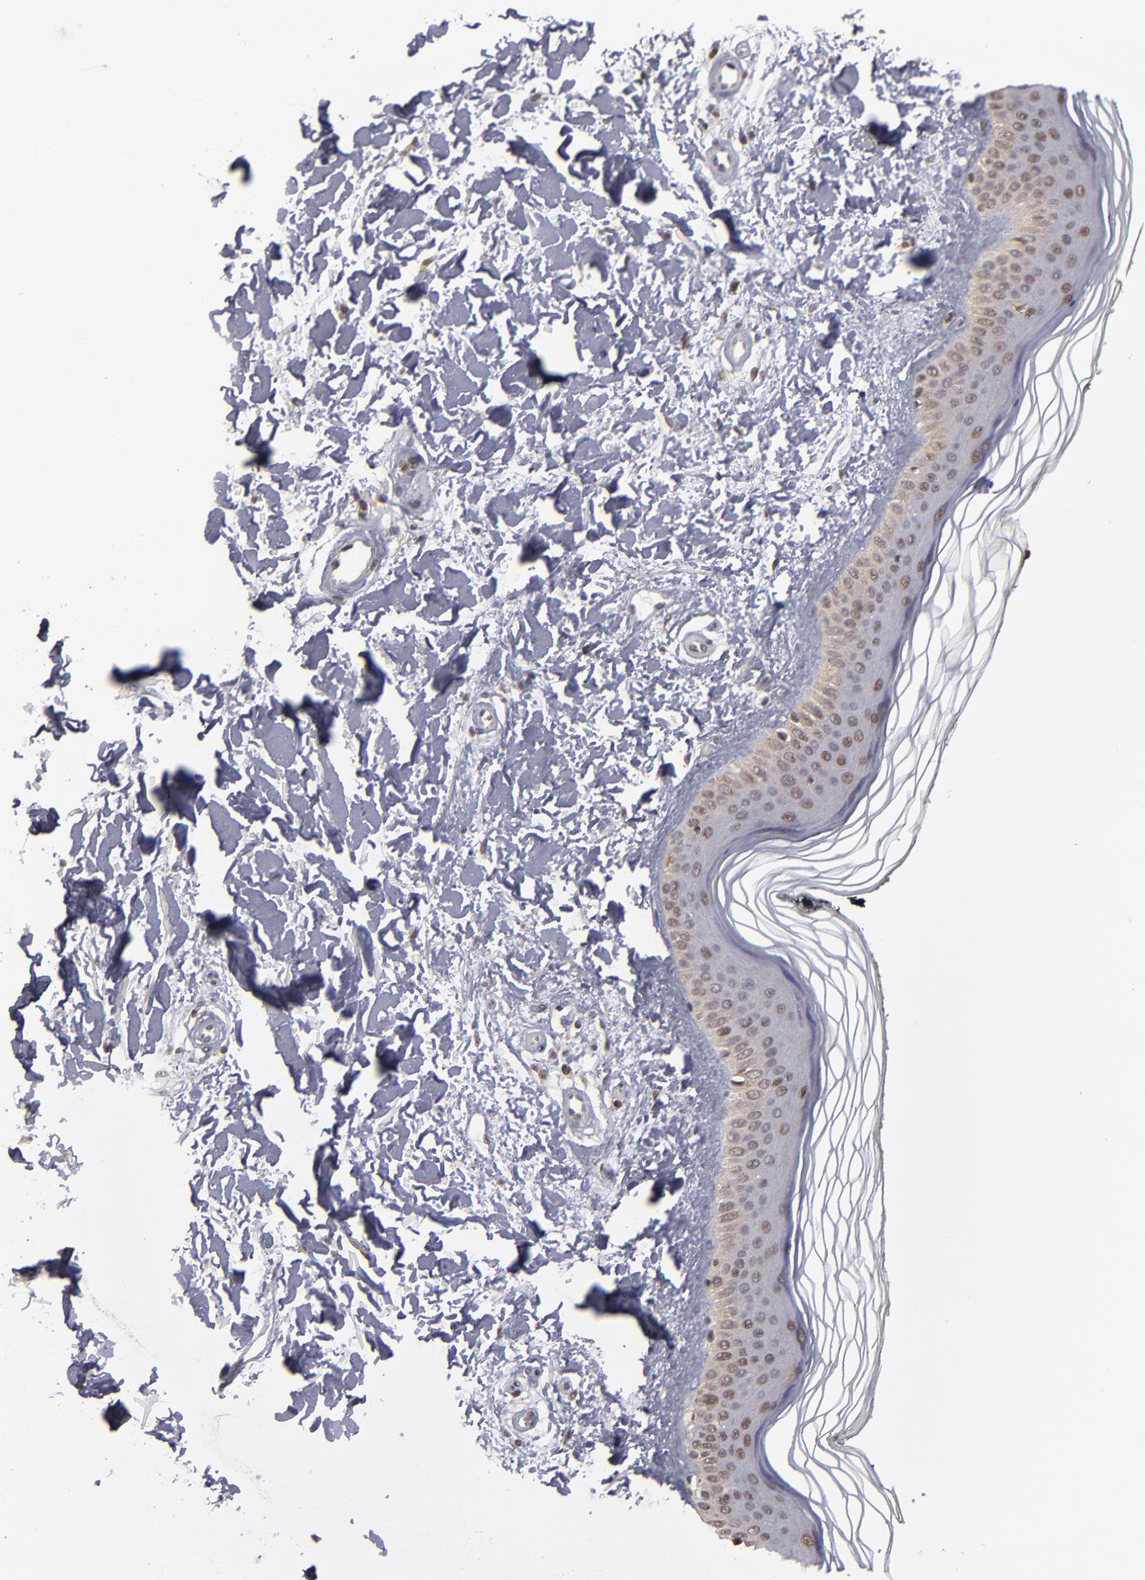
{"staining": {"intensity": "moderate", "quantity": ">75%", "location": "cytoplasmic/membranous,nuclear"}, "tissue": "skin", "cell_type": "Fibroblasts", "image_type": "normal", "snomed": [{"axis": "morphology", "description": "Normal tissue, NOS"}, {"axis": "topography", "description": "Skin"}], "caption": "A brown stain shows moderate cytoplasmic/membranous,nuclear positivity of a protein in fibroblasts of unremarkable skin. The staining is performed using DAB (3,3'-diaminobenzidine) brown chromogen to label protein expression. The nuclei are counter-stained blue using hematoxylin.", "gene": "RGS6", "patient": {"sex": "female", "age": 19}}